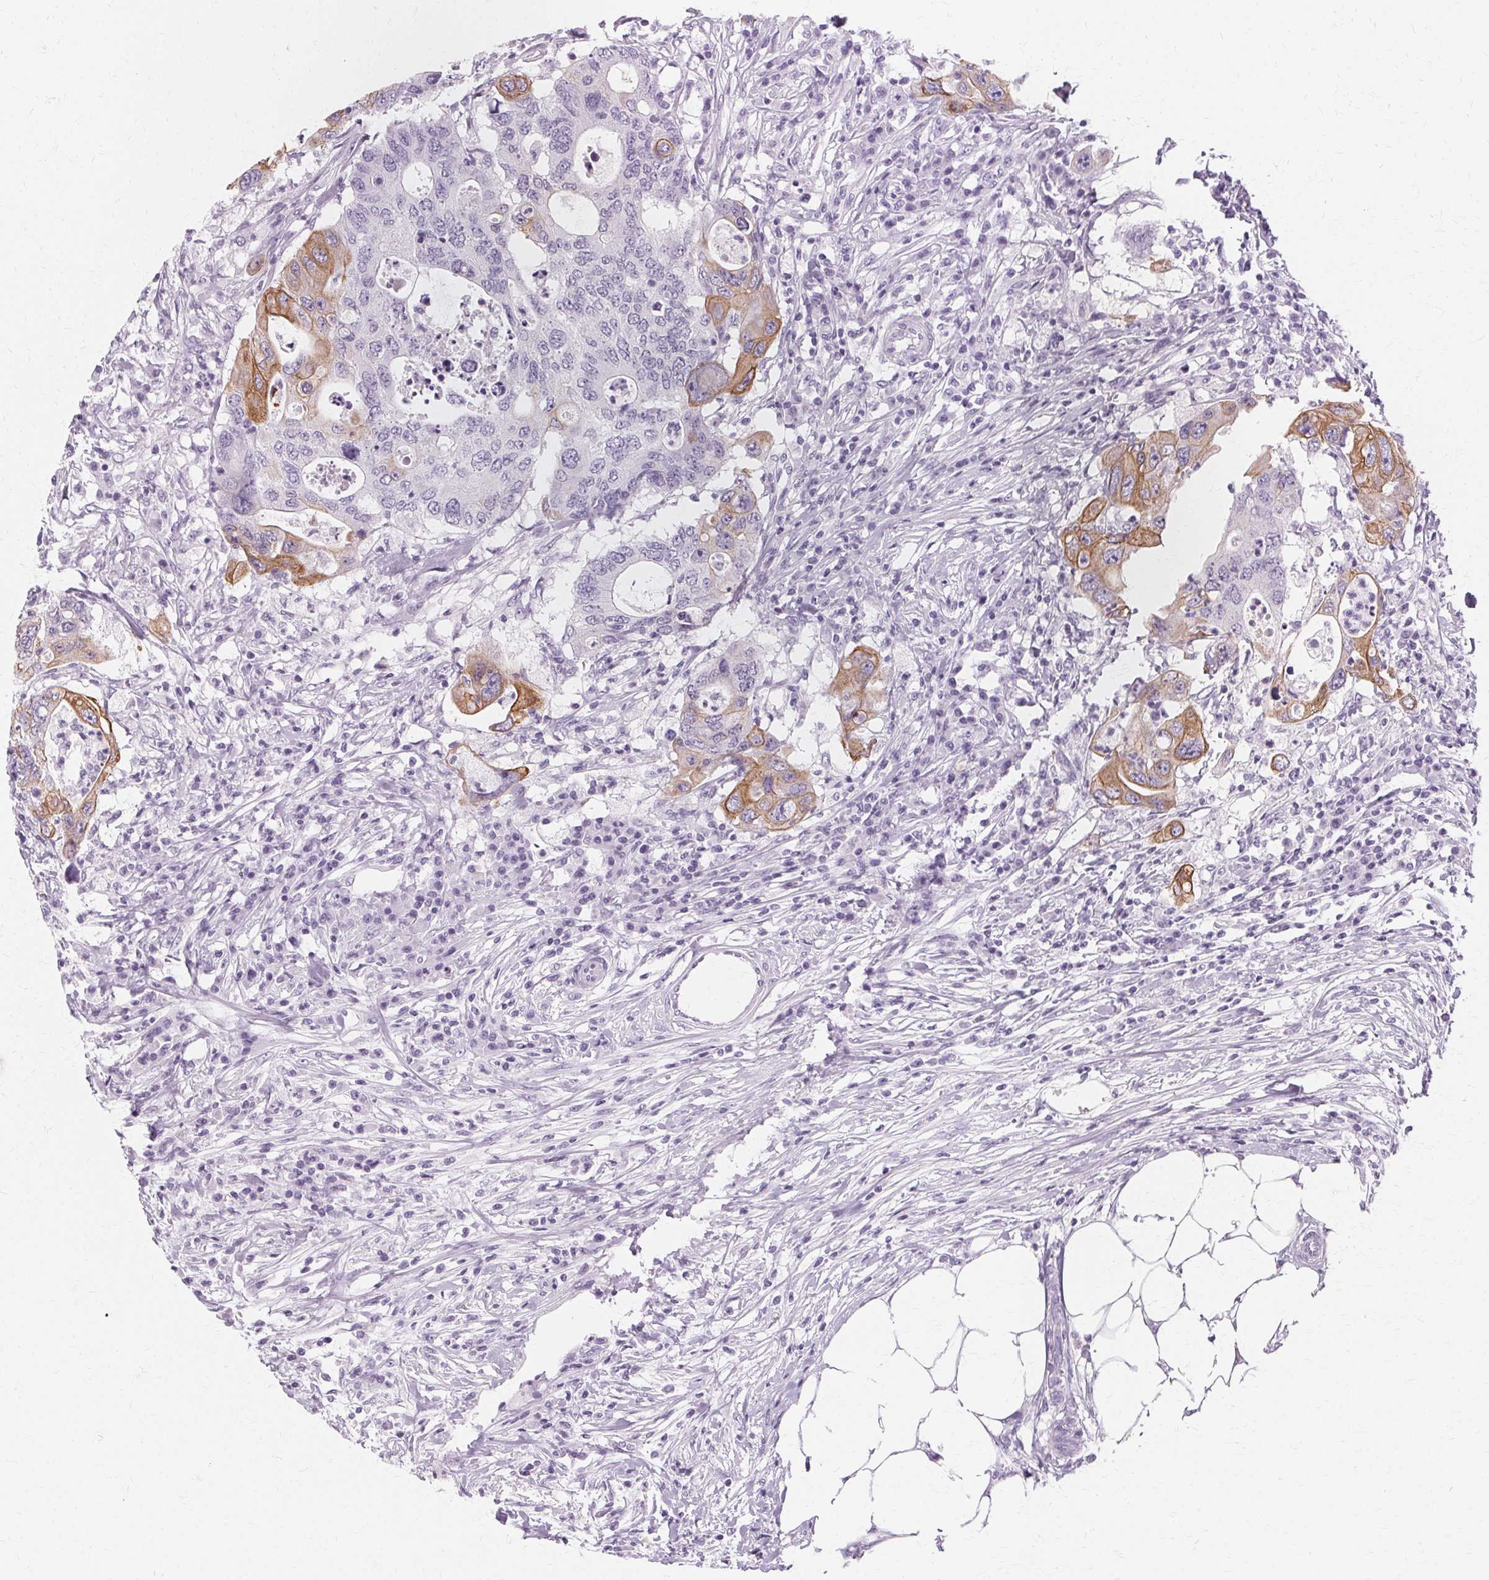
{"staining": {"intensity": "moderate", "quantity": "<25%", "location": "cytoplasmic/membranous"}, "tissue": "colorectal cancer", "cell_type": "Tumor cells", "image_type": "cancer", "snomed": [{"axis": "morphology", "description": "Adenocarcinoma, NOS"}, {"axis": "topography", "description": "Colon"}], "caption": "Brown immunohistochemical staining in human colorectal adenocarcinoma shows moderate cytoplasmic/membranous staining in about <25% of tumor cells.", "gene": "KRT6C", "patient": {"sex": "male", "age": 71}}